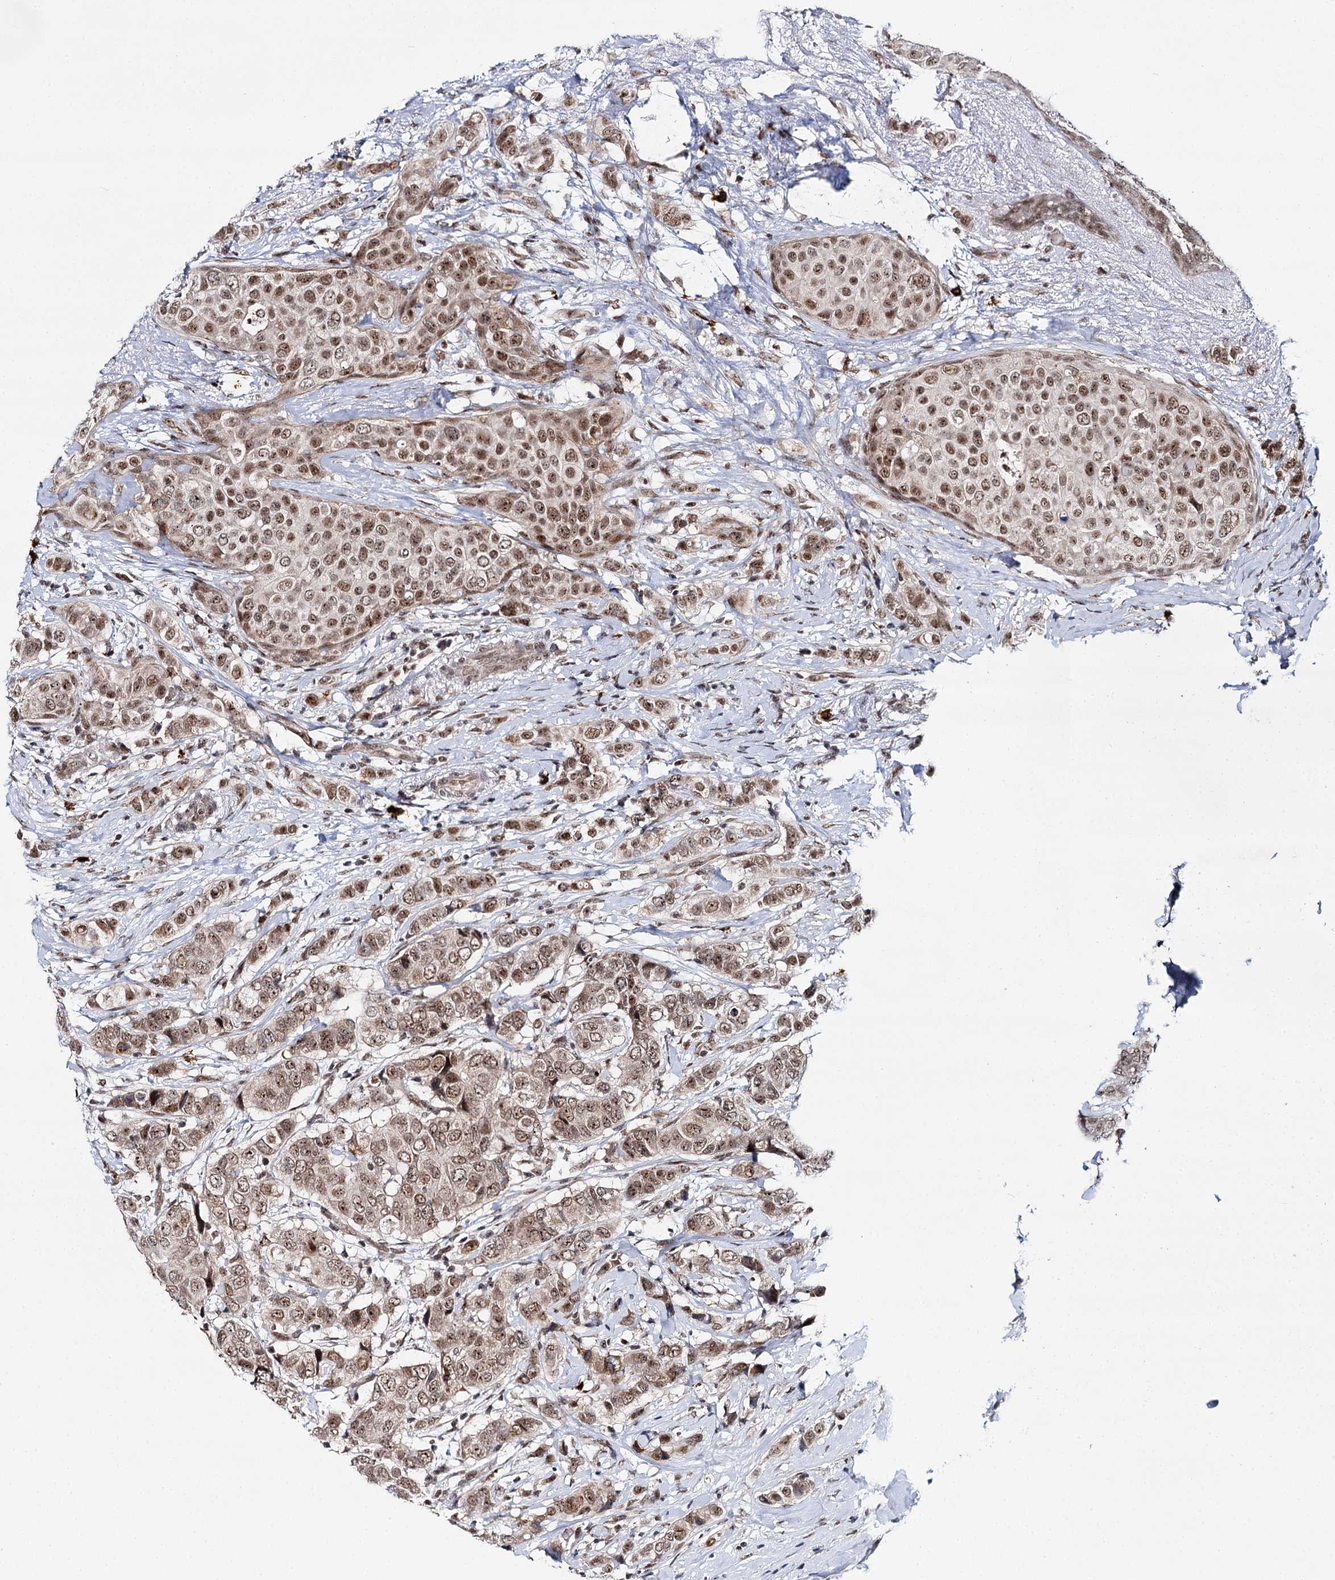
{"staining": {"intensity": "moderate", "quantity": ">75%", "location": "nuclear"}, "tissue": "breast cancer", "cell_type": "Tumor cells", "image_type": "cancer", "snomed": [{"axis": "morphology", "description": "Lobular carcinoma"}, {"axis": "topography", "description": "Breast"}], "caption": "Moderate nuclear staining is appreciated in about >75% of tumor cells in breast cancer (lobular carcinoma).", "gene": "BUD13", "patient": {"sex": "female", "age": 51}}